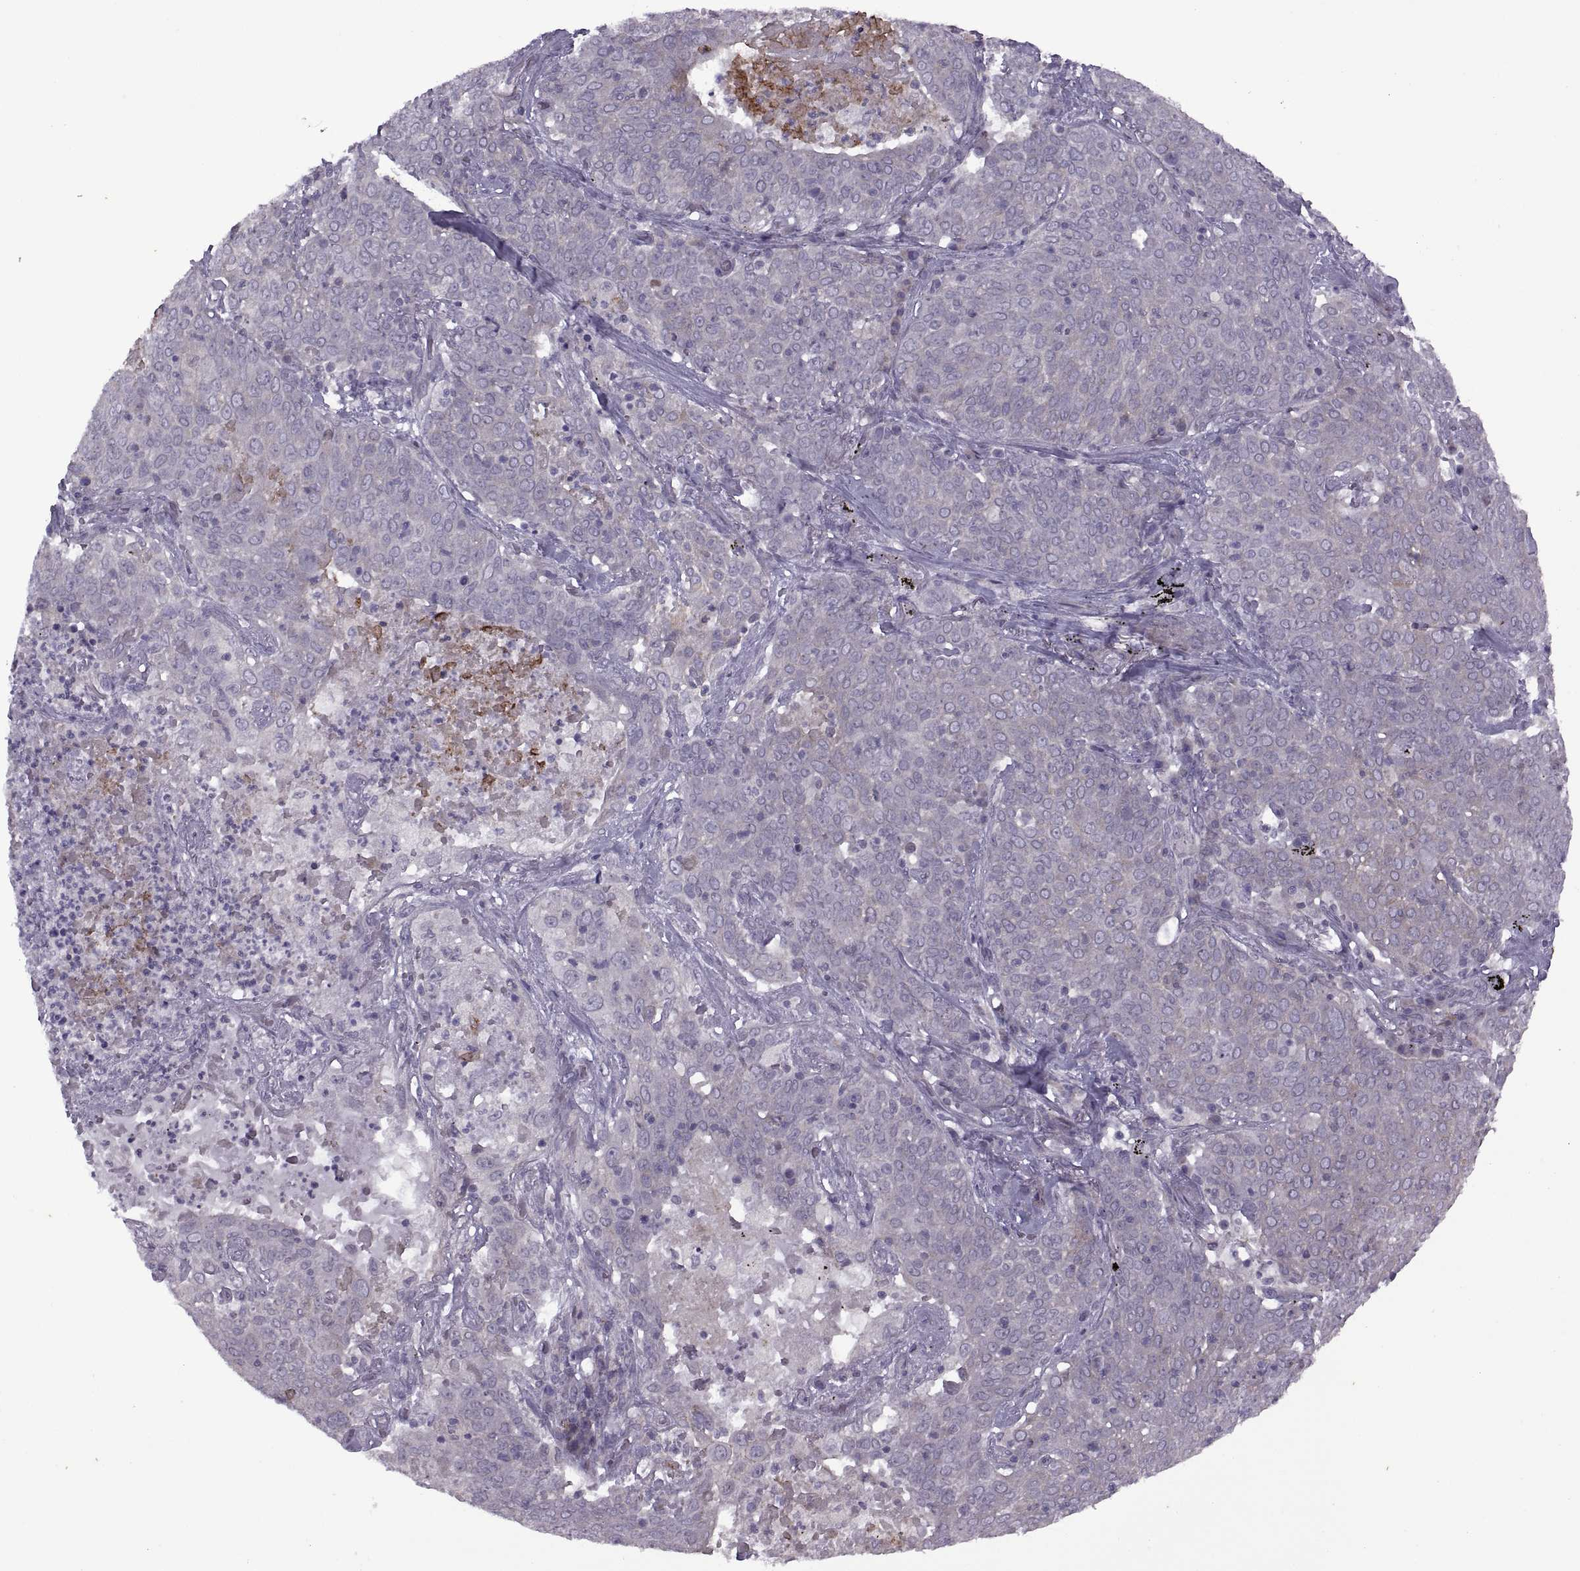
{"staining": {"intensity": "weak", "quantity": "<25%", "location": "cytoplasmic/membranous"}, "tissue": "lung cancer", "cell_type": "Tumor cells", "image_type": "cancer", "snomed": [{"axis": "morphology", "description": "Squamous cell carcinoma, NOS"}, {"axis": "topography", "description": "Lung"}], "caption": "Squamous cell carcinoma (lung) was stained to show a protein in brown. There is no significant positivity in tumor cells.", "gene": "RIPK4", "patient": {"sex": "male", "age": 82}}